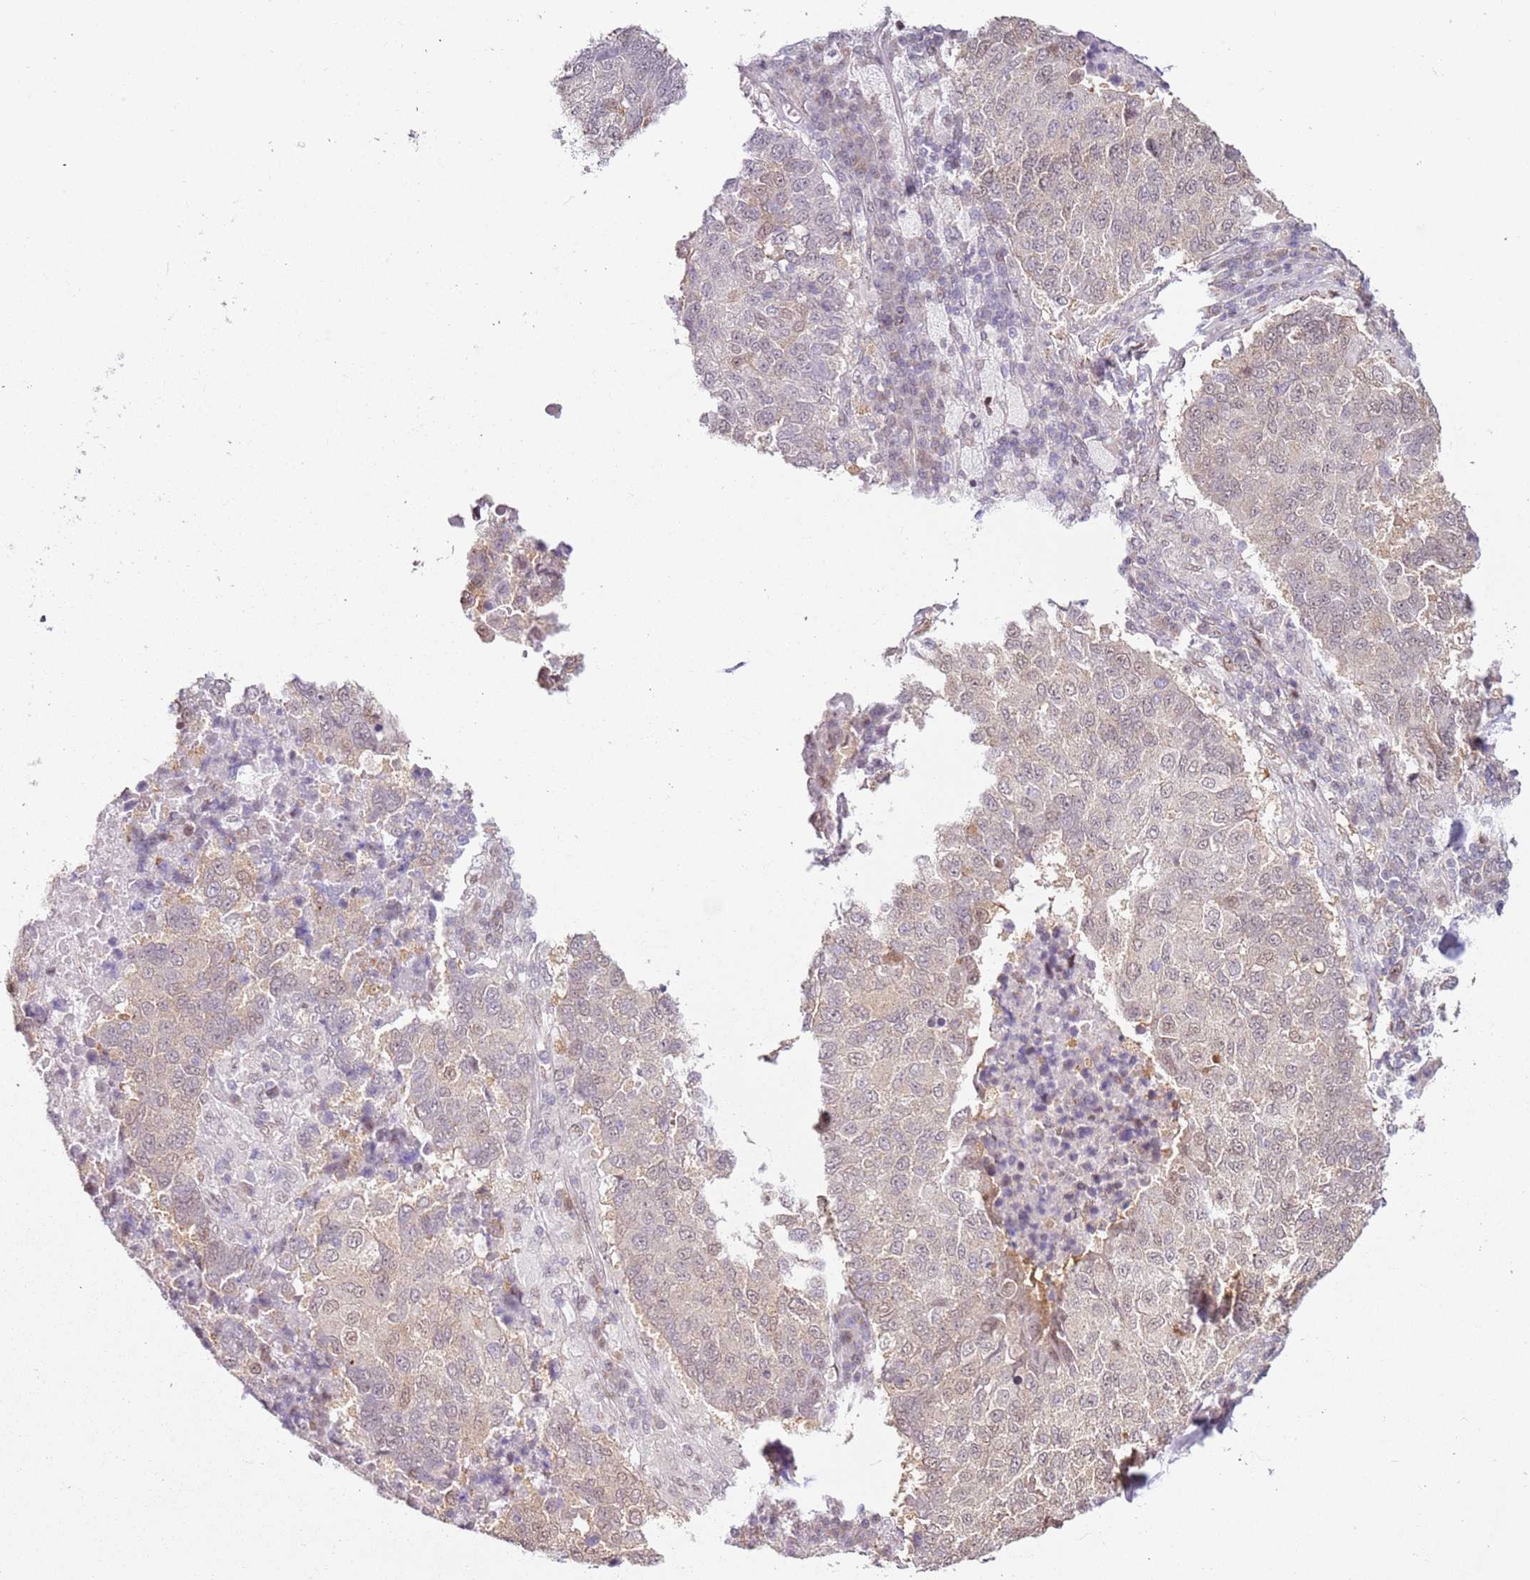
{"staining": {"intensity": "weak", "quantity": "<25%", "location": "nuclear"}, "tissue": "lung cancer", "cell_type": "Tumor cells", "image_type": "cancer", "snomed": [{"axis": "morphology", "description": "Squamous cell carcinoma, NOS"}, {"axis": "topography", "description": "Lung"}], "caption": "The micrograph exhibits no staining of tumor cells in lung squamous cell carcinoma. (DAB immunohistochemistry, high magnification).", "gene": "PSMD4", "patient": {"sex": "male", "age": 73}}